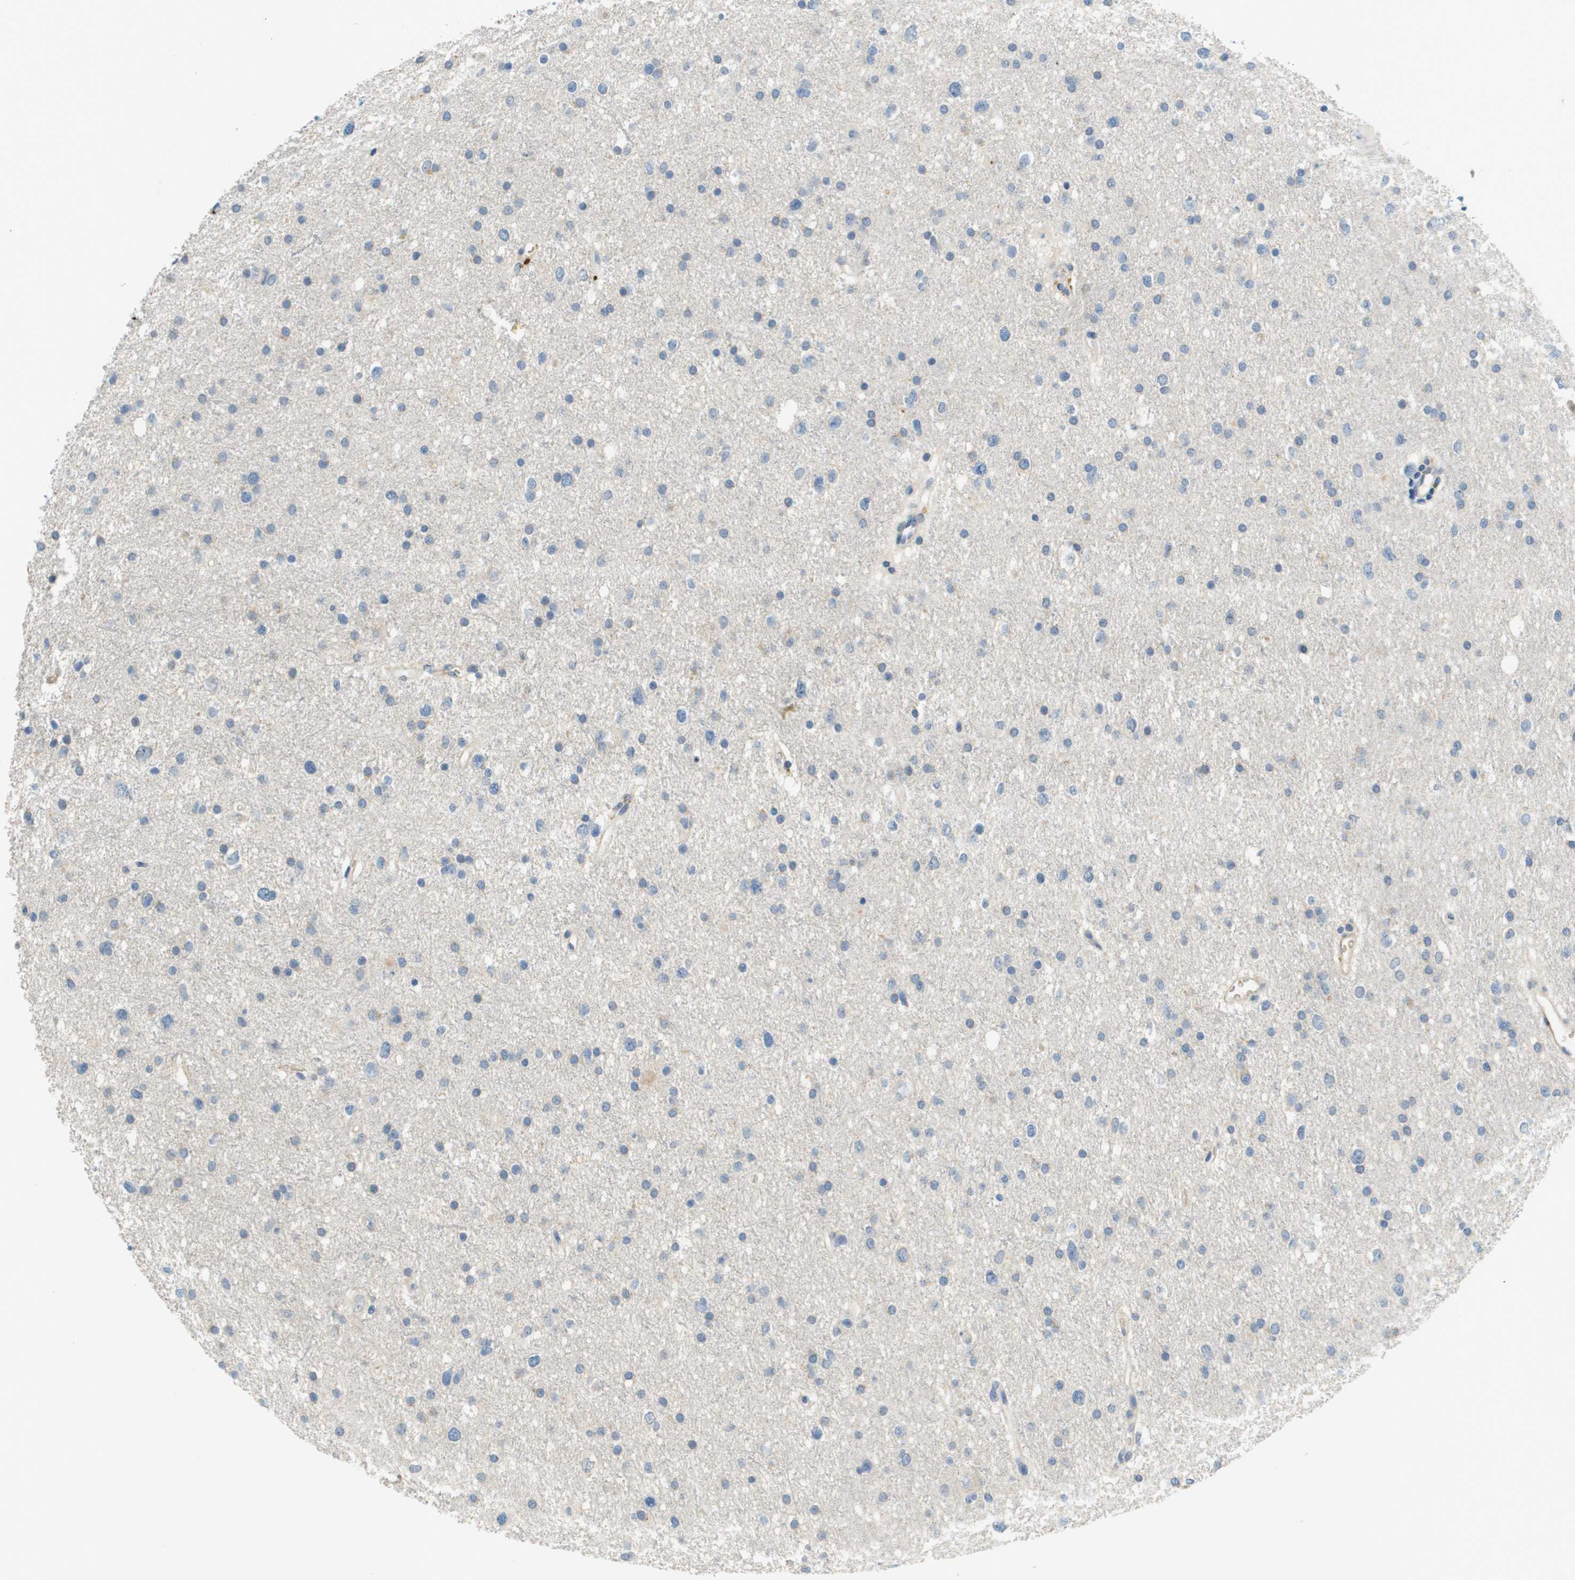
{"staining": {"intensity": "negative", "quantity": "none", "location": "none"}, "tissue": "glioma", "cell_type": "Tumor cells", "image_type": "cancer", "snomed": [{"axis": "morphology", "description": "Glioma, malignant, Low grade"}, {"axis": "topography", "description": "Brain"}], "caption": "Glioma was stained to show a protein in brown. There is no significant positivity in tumor cells. (DAB immunohistochemistry with hematoxylin counter stain).", "gene": "VTN", "patient": {"sex": "female", "age": 37}}